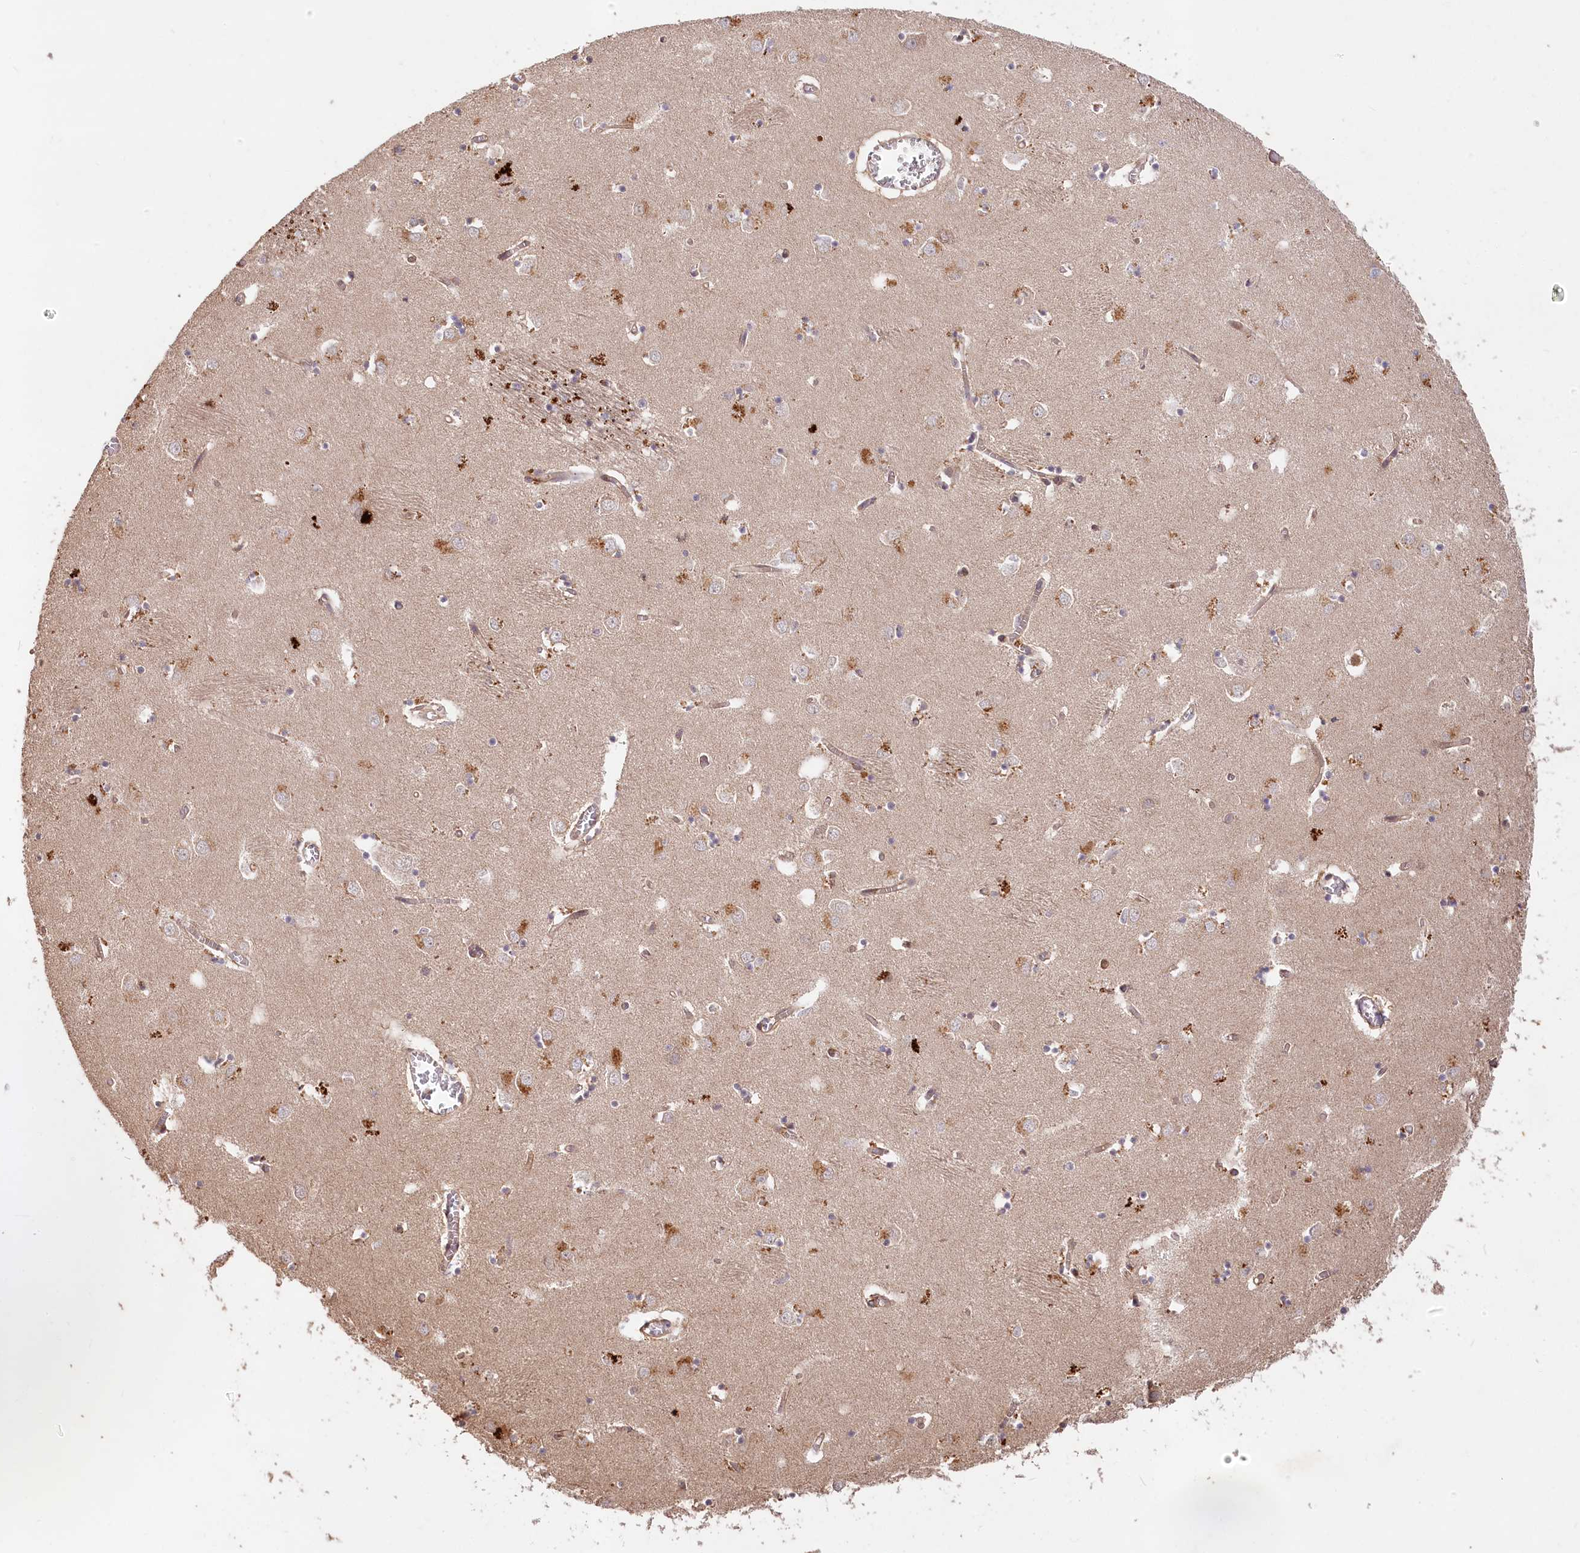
{"staining": {"intensity": "moderate", "quantity": "<25%", "location": "cytoplasmic/membranous"}, "tissue": "caudate", "cell_type": "Glial cells", "image_type": "normal", "snomed": [{"axis": "morphology", "description": "Normal tissue, NOS"}, {"axis": "topography", "description": "Lateral ventricle wall"}], "caption": "An image showing moderate cytoplasmic/membranous positivity in approximately <25% of glial cells in unremarkable caudate, as visualized by brown immunohistochemical staining.", "gene": "IRAK1BP1", "patient": {"sex": "male", "age": 70}}